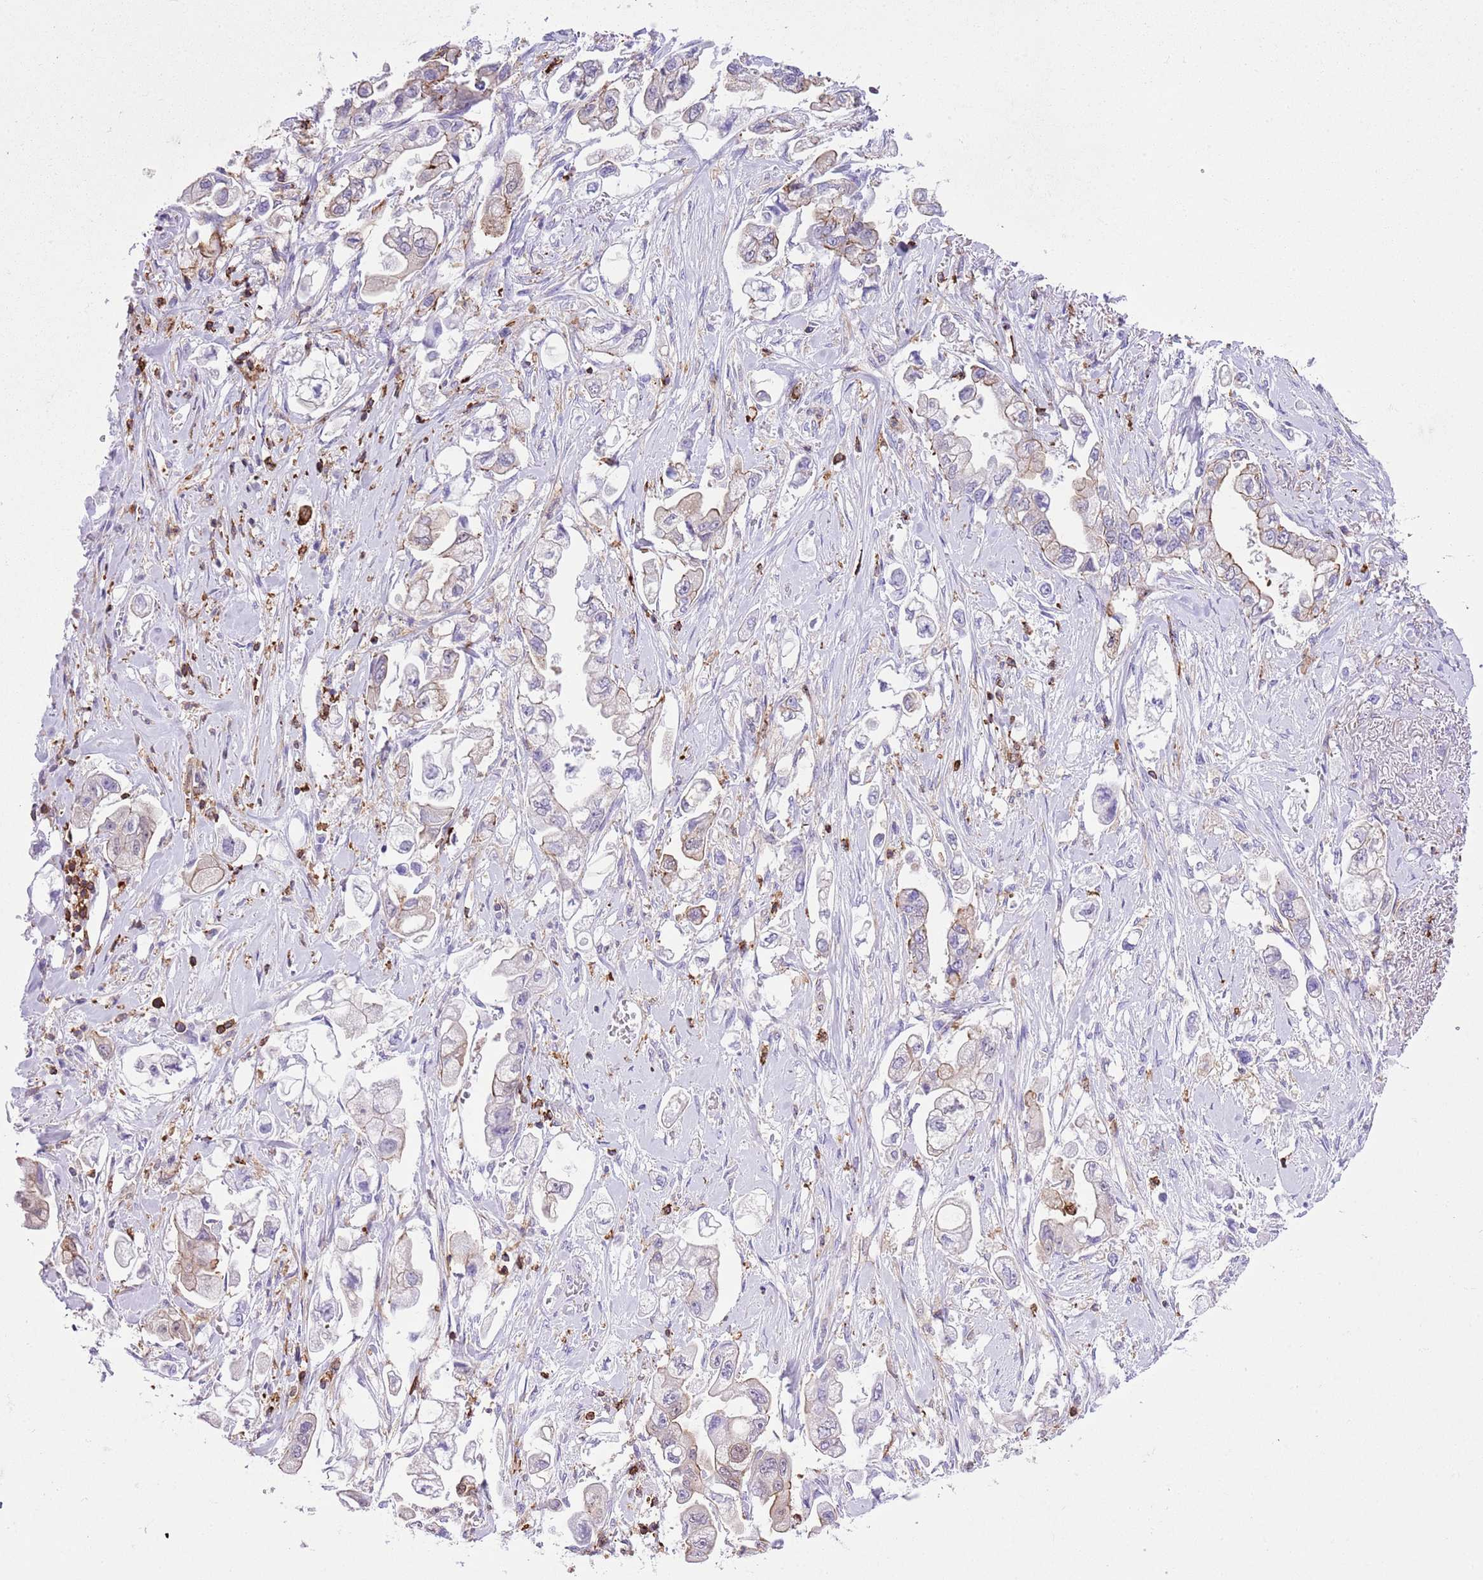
{"staining": {"intensity": "moderate", "quantity": "<25%", "location": "cytoplasmic/membranous"}, "tissue": "stomach cancer", "cell_type": "Tumor cells", "image_type": "cancer", "snomed": [{"axis": "morphology", "description": "Adenocarcinoma, NOS"}, {"axis": "topography", "description": "Stomach"}], "caption": "Immunohistochemistry (IHC) photomicrograph of stomach cancer stained for a protein (brown), which shows low levels of moderate cytoplasmic/membranous staining in approximately <25% of tumor cells.", "gene": "EFHD2", "patient": {"sex": "male", "age": 62}}